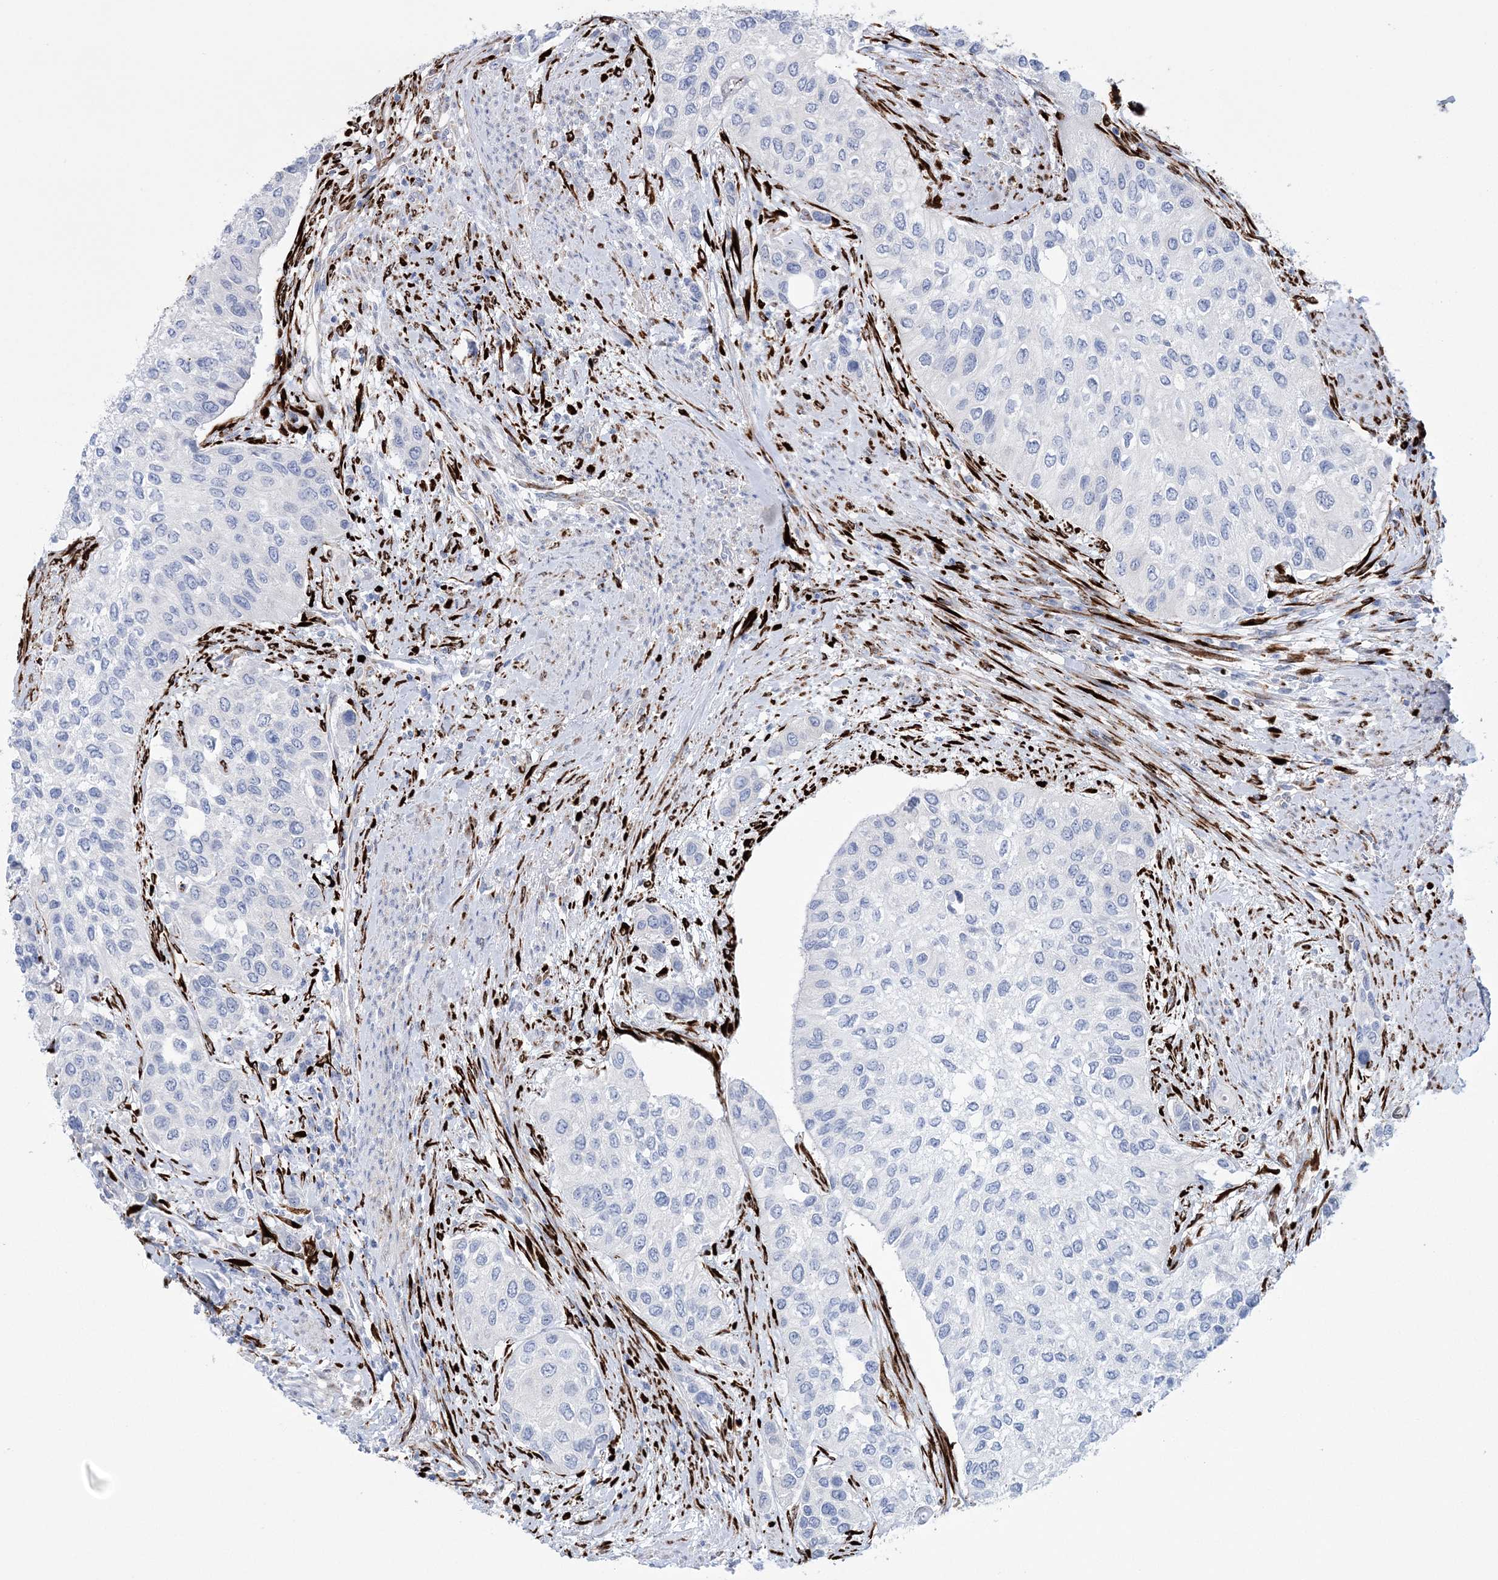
{"staining": {"intensity": "negative", "quantity": "none", "location": "none"}, "tissue": "urothelial cancer", "cell_type": "Tumor cells", "image_type": "cancer", "snomed": [{"axis": "morphology", "description": "Normal tissue, NOS"}, {"axis": "morphology", "description": "Urothelial carcinoma, High grade"}, {"axis": "topography", "description": "Vascular tissue"}, {"axis": "topography", "description": "Urinary bladder"}], "caption": "Tumor cells show no significant staining in urothelial carcinoma (high-grade). Nuclei are stained in blue.", "gene": "RAB11FIP5", "patient": {"sex": "female", "age": 56}}